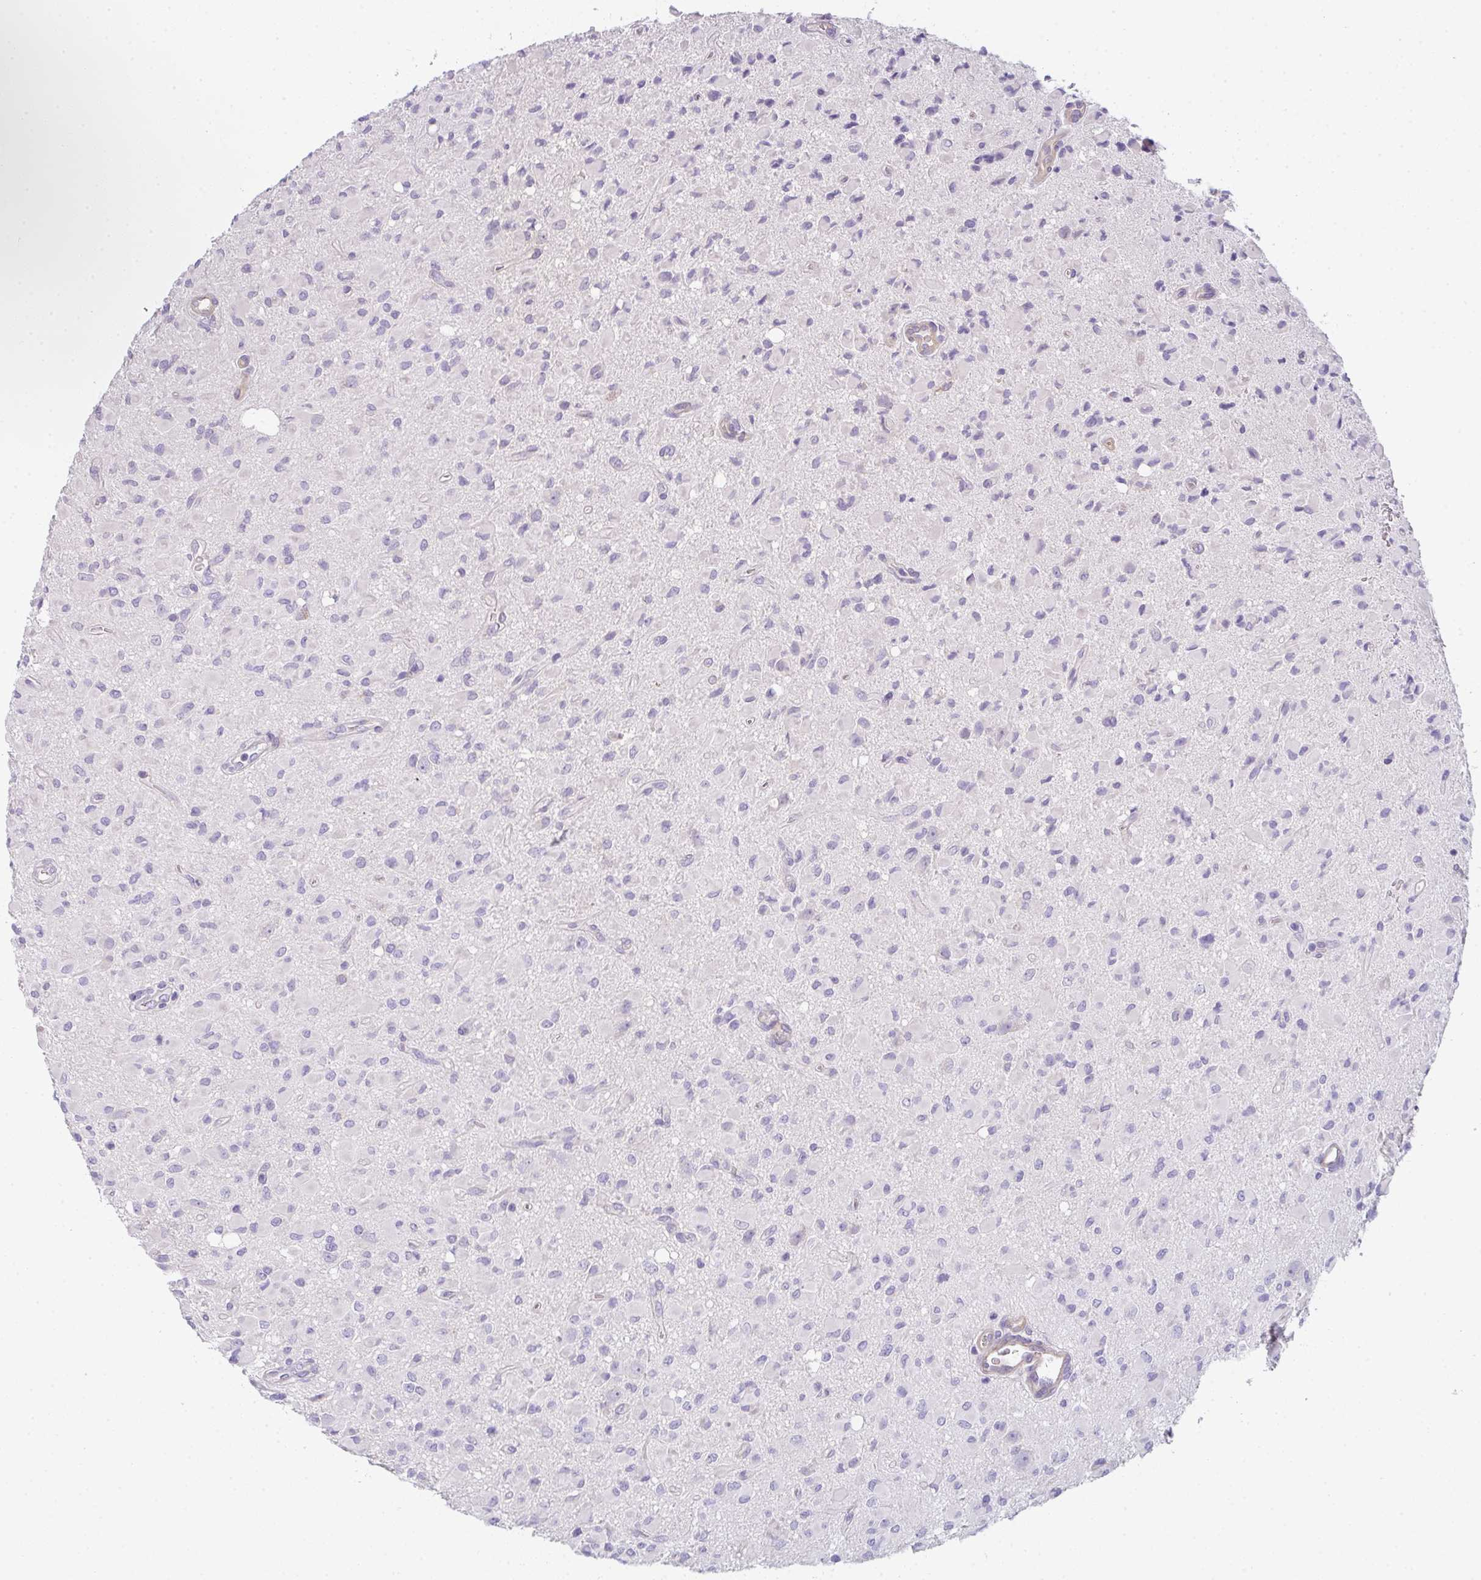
{"staining": {"intensity": "negative", "quantity": "none", "location": "none"}, "tissue": "glioma", "cell_type": "Tumor cells", "image_type": "cancer", "snomed": [{"axis": "morphology", "description": "Glioma, malignant, Low grade"}, {"axis": "topography", "description": "Brain"}], "caption": "Tumor cells show no significant positivity in malignant low-grade glioma. (Brightfield microscopy of DAB immunohistochemistry (IHC) at high magnification).", "gene": "FILIP1", "patient": {"sex": "female", "age": 33}}